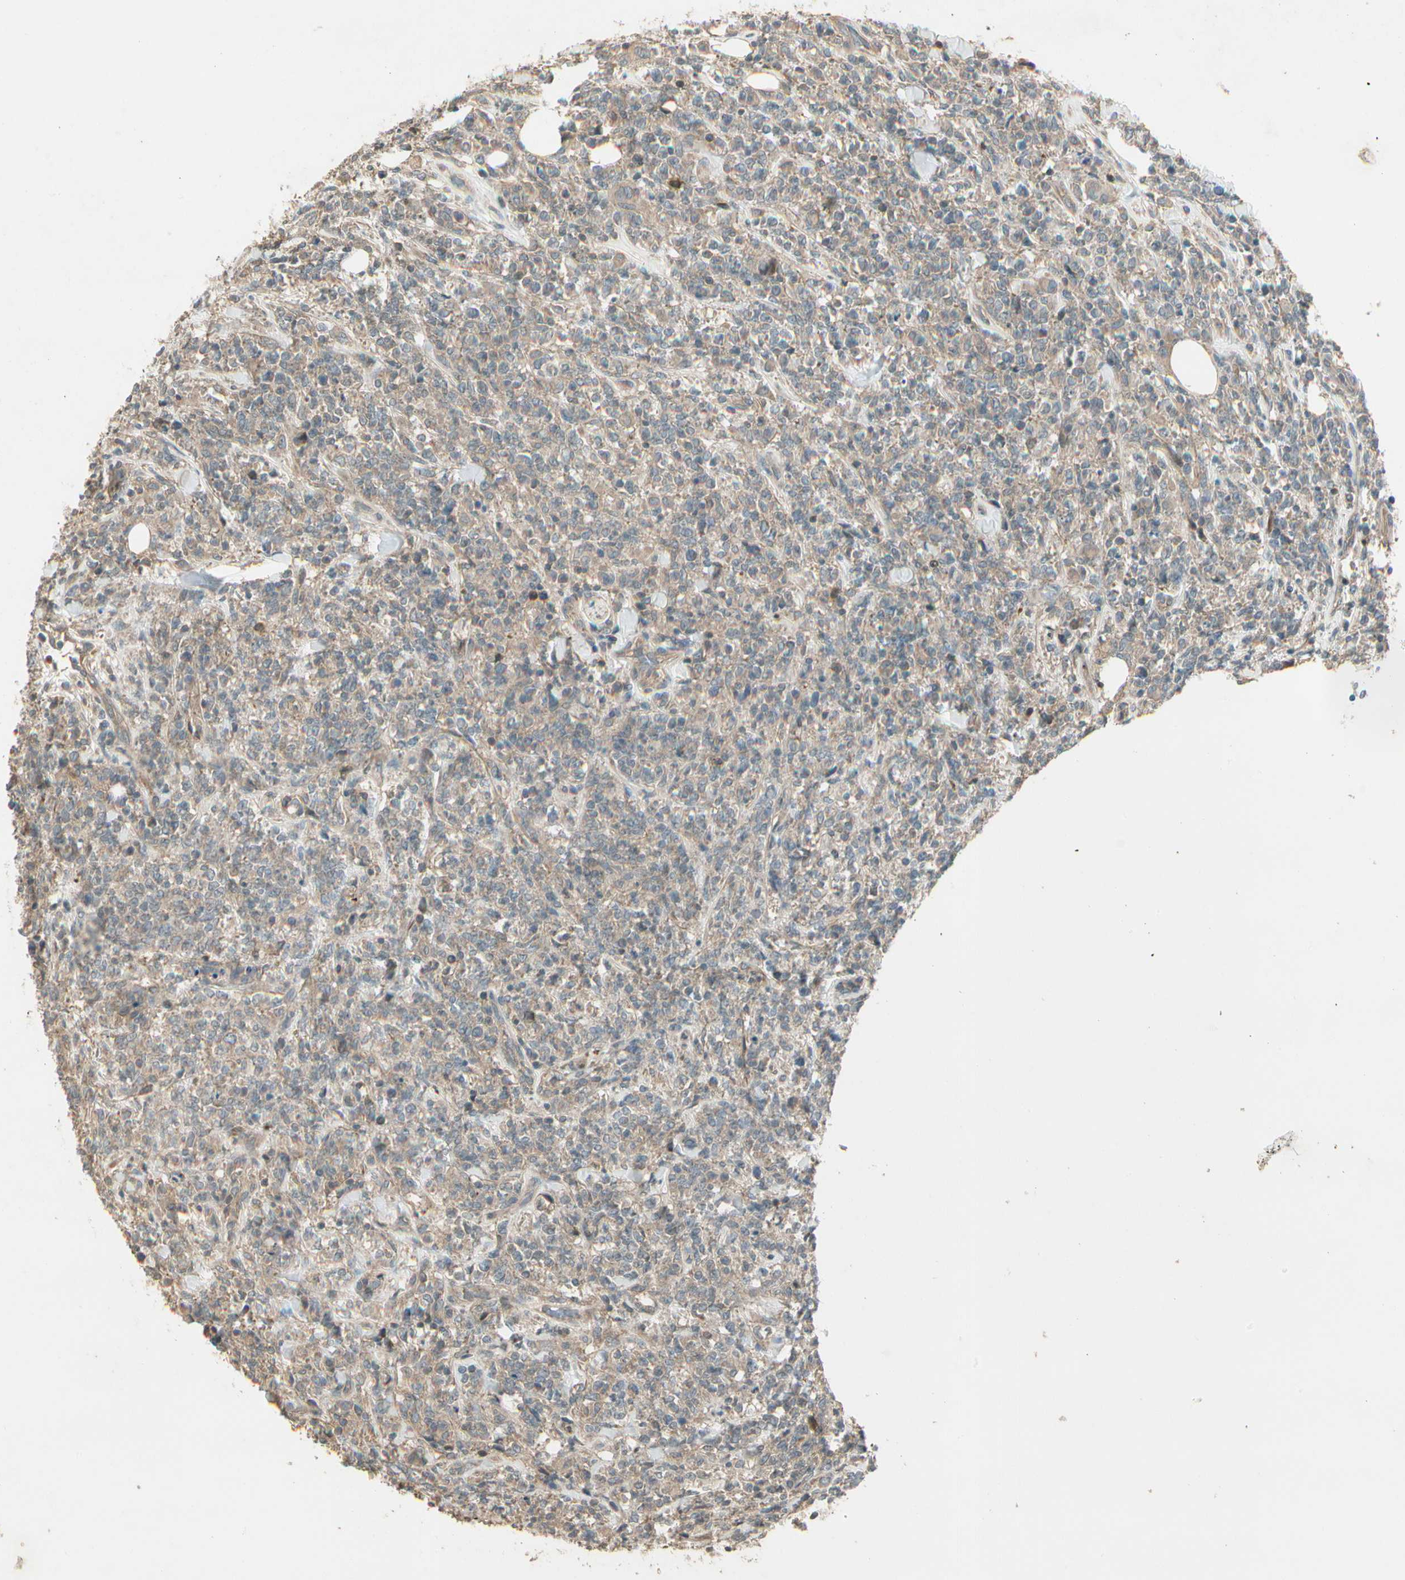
{"staining": {"intensity": "weak", "quantity": ">75%", "location": "cytoplasmic/membranous"}, "tissue": "lymphoma", "cell_type": "Tumor cells", "image_type": "cancer", "snomed": [{"axis": "morphology", "description": "Malignant lymphoma, non-Hodgkin's type, High grade"}, {"axis": "topography", "description": "Soft tissue"}], "caption": "Protein staining of high-grade malignant lymphoma, non-Hodgkin's type tissue exhibits weak cytoplasmic/membranous staining in about >75% of tumor cells. (DAB = brown stain, brightfield microscopy at high magnification).", "gene": "ACVR1", "patient": {"sex": "male", "age": 18}}